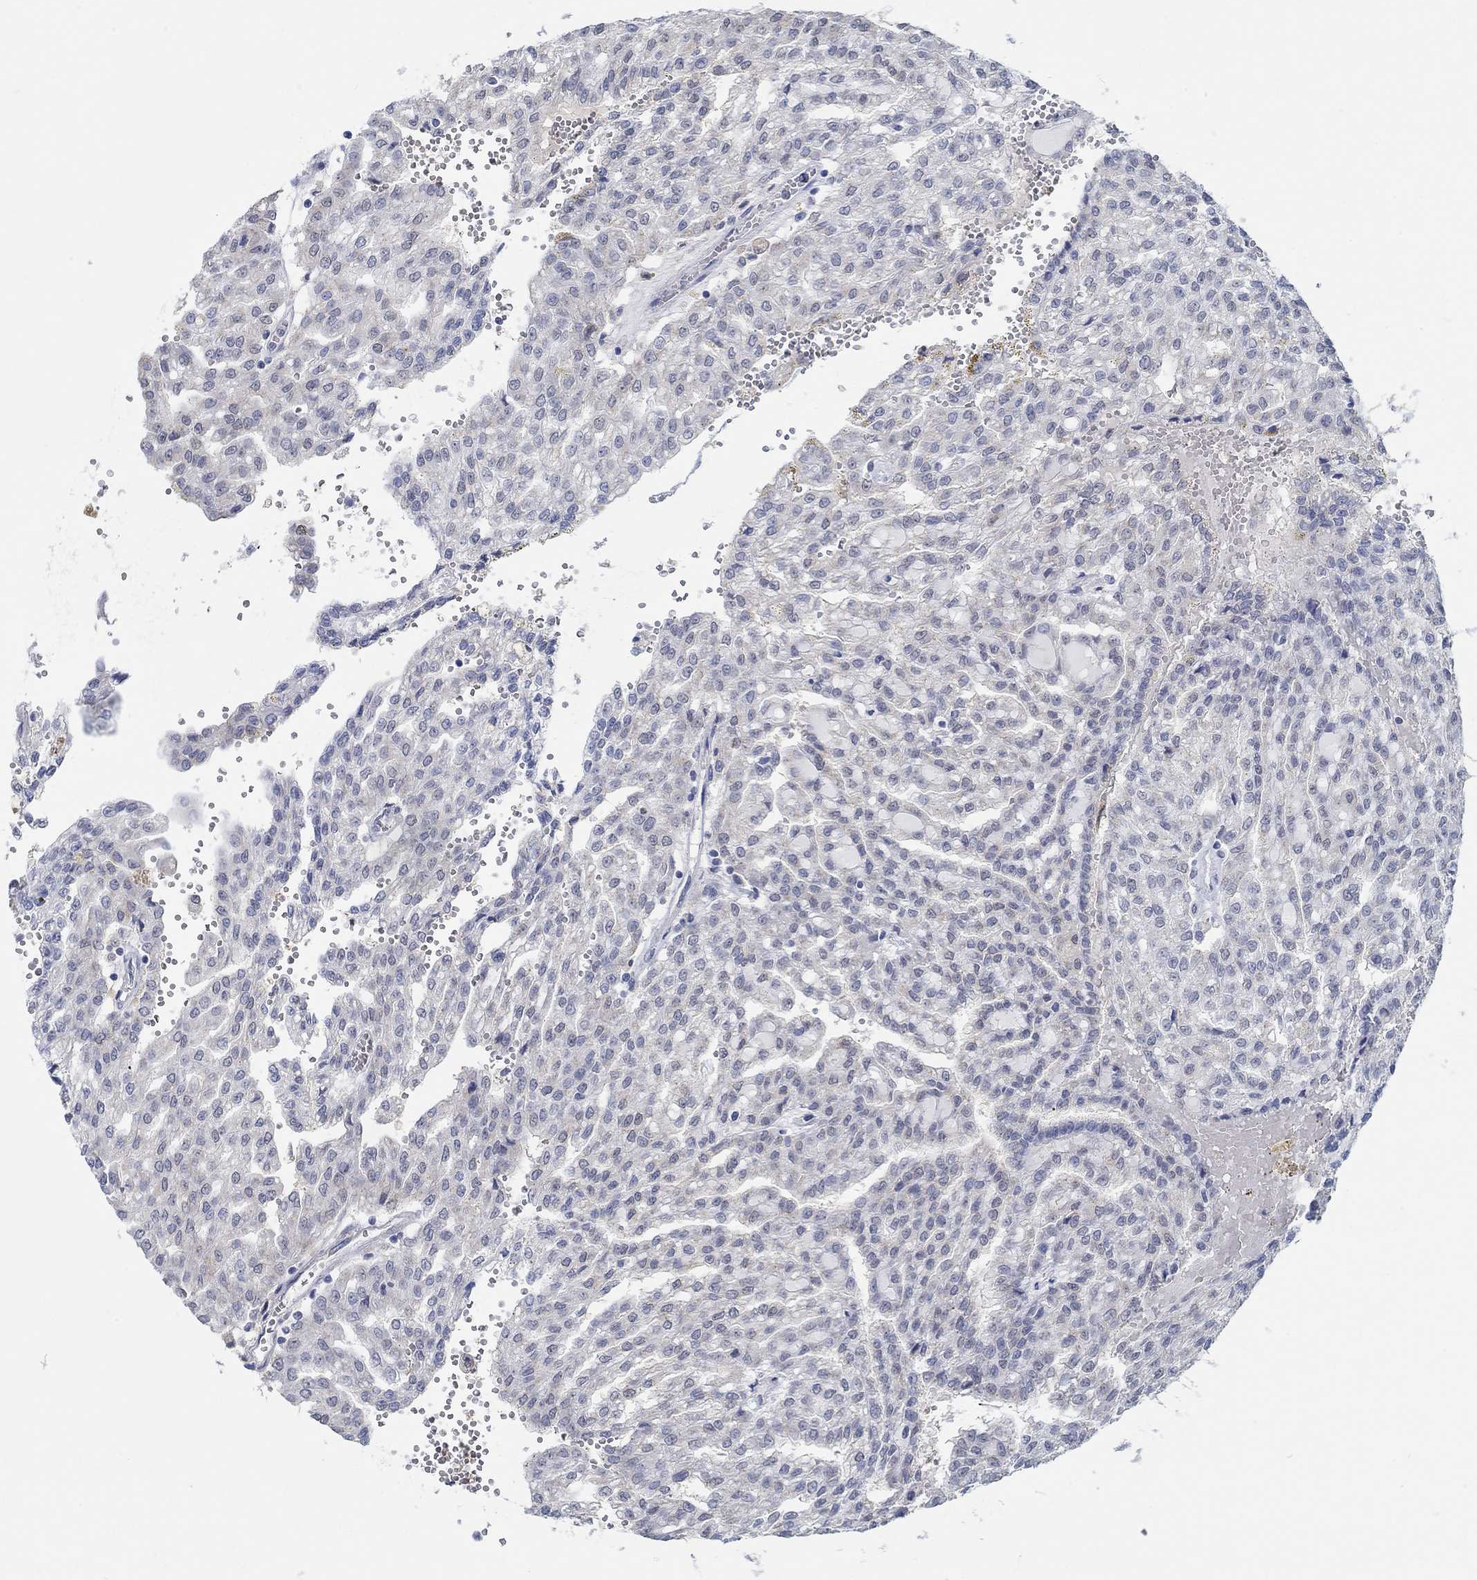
{"staining": {"intensity": "negative", "quantity": "none", "location": "none"}, "tissue": "renal cancer", "cell_type": "Tumor cells", "image_type": "cancer", "snomed": [{"axis": "morphology", "description": "Adenocarcinoma, NOS"}, {"axis": "topography", "description": "Kidney"}], "caption": "Tumor cells are negative for brown protein staining in renal cancer.", "gene": "TEKT4", "patient": {"sex": "male", "age": 63}}